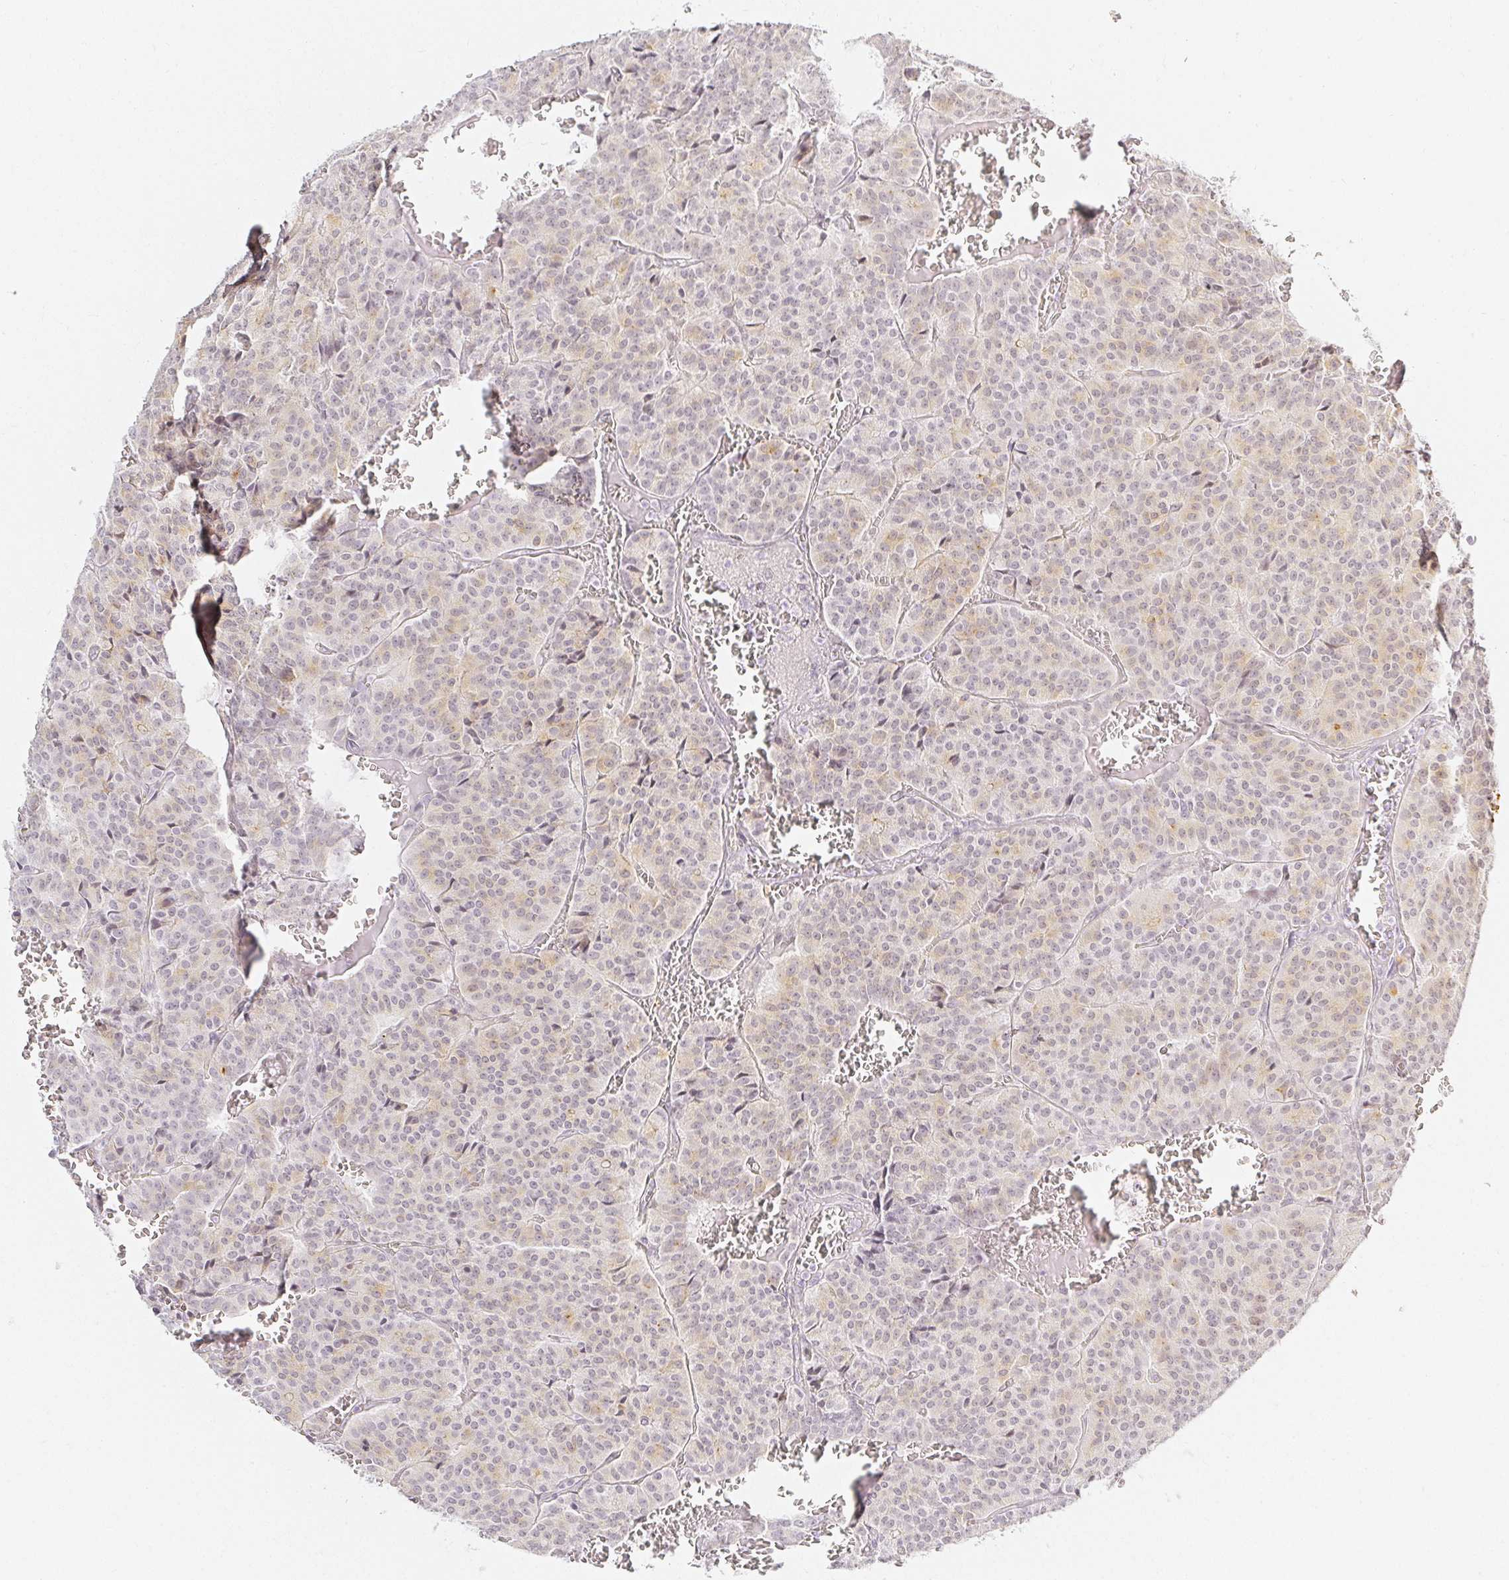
{"staining": {"intensity": "weak", "quantity": "25%-75%", "location": "cytoplasmic/membranous"}, "tissue": "carcinoid", "cell_type": "Tumor cells", "image_type": "cancer", "snomed": [{"axis": "morphology", "description": "Carcinoid, malignant, NOS"}, {"axis": "topography", "description": "Lung"}], "caption": "Immunohistochemical staining of malignant carcinoid reveals low levels of weak cytoplasmic/membranous protein expression in approximately 25%-75% of tumor cells.", "gene": "ACAN", "patient": {"sex": "male", "age": 70}}